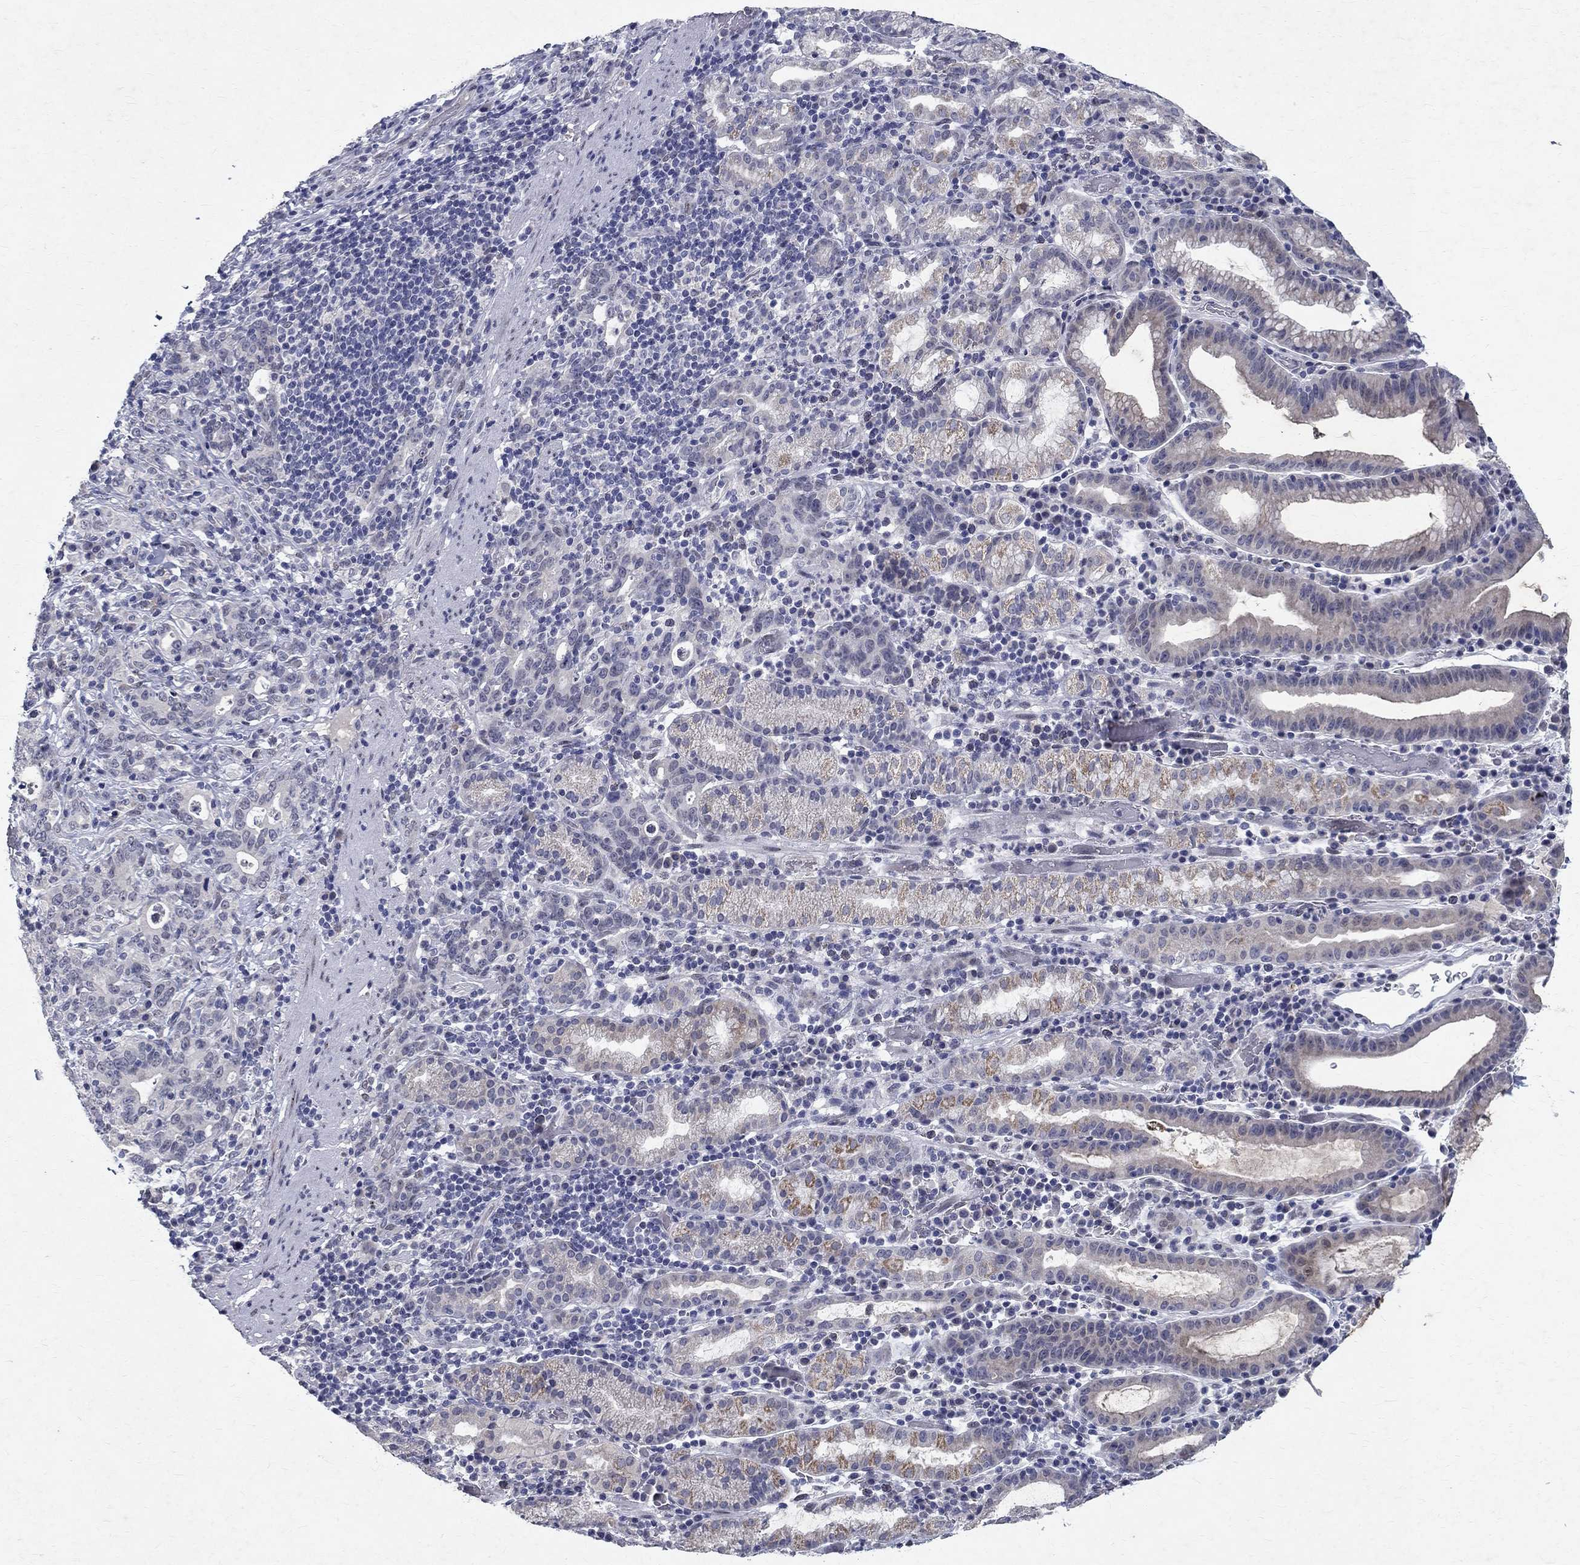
{"staining": {"intensity": "moderate", "quantity": "<25%", "location": "cytoplasmic/membranous"}, "tissue": "stomach cancer", "cell_type": "Tumor cells", "image_type": "cancer", "snomed": [{"axis": "morphology", "description": "Adenocarcinoma, NOS"}, {"axis": "topography", "description": "Stomach"}], "caption": "Immunohistochemistry histopathology image of neoplastic tissue: human adenocarcinoma (stomach) stained using immunohistochemistry (IHC) exhibits low levels of moderate protein expression localized specifically in the cytoplasmic/membranous of tumor cells, appearing as a cytoplasmic/membranous brown color.", "gene": "RBFOX1", "patient": {"sex": "male", "age": 79}}